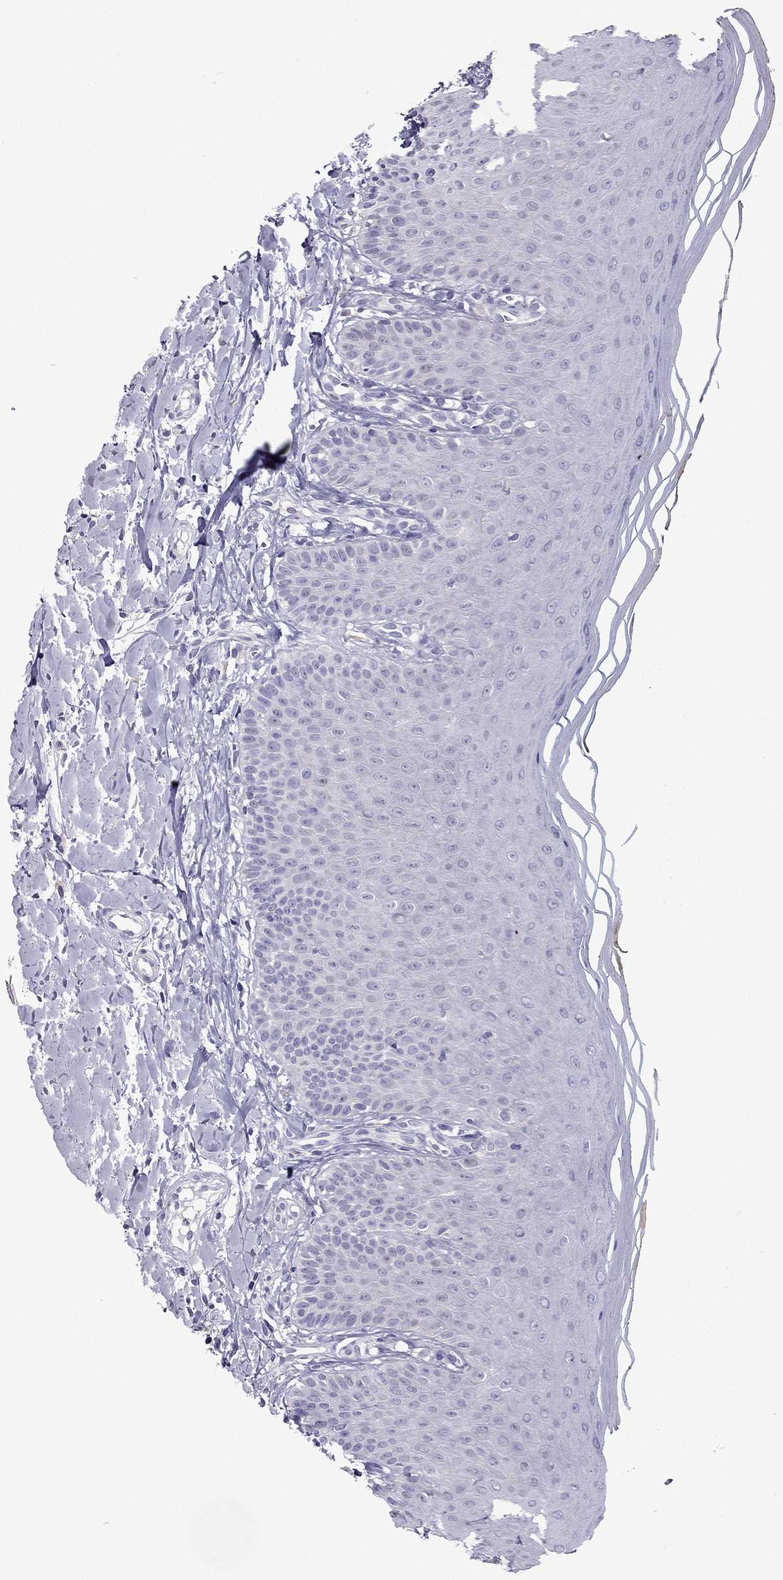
{"staining": {"intensity": "negative", "quantity": "none", "location": "none"}, "tissue": "oral mucosa", "cell_type": "Squamous epithelial cells", "image_type": "normal", "snomed": [{"axis": "morphology", "description": "Normal tissue, NOS"}, {"axis": "topography", "description": "Oral tissue"}], "caption": "This is a photomicrograph of IHC staining of benign oral mucosa, which shows no expression in squamous epithelial cells. (Brightfield microscopy of DAB immunohistochemistry at high magnification).", "gene": "OXCT2", "patient": {"sex": "female", "age": 43}}